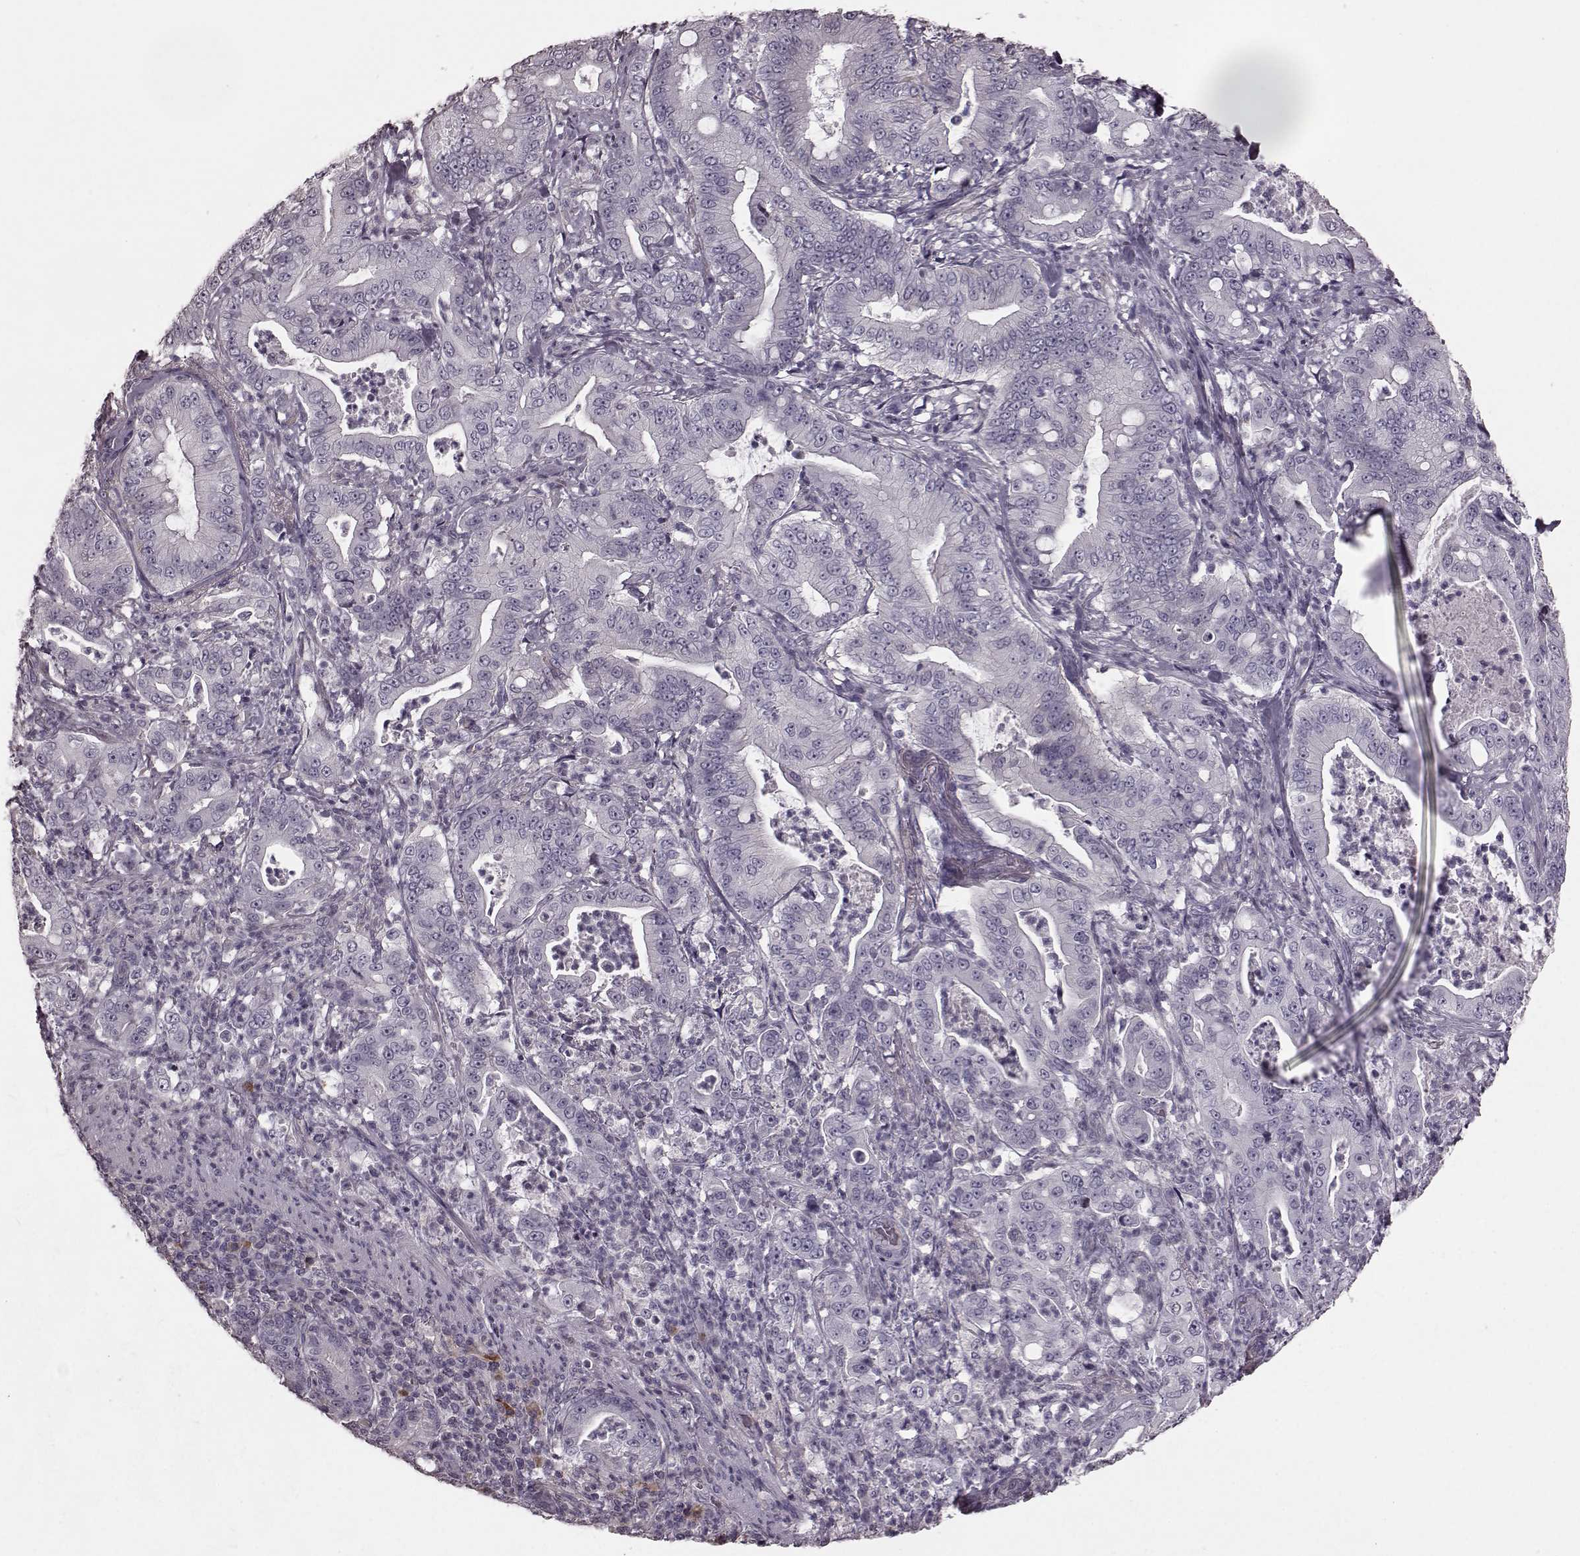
{"staining": {"intensity": "negative", "quantity": "none", "location": "none"}, "tissue": "pancreatic cancer", "cell_type": "Tumor cells", "image_type": "cancer", "snomed": [{"axis": "morphology", "description": "Adenocarcinoma, NOS"}, {"axis": "topography", "description": "Pancreas"}], "caption": "Tumor cells are negative for brown protein staining in pancreatic adenocarcinoma. Nuclei are stained in blue.", "gene": "PDCD1", "patient": {"sex": "male", "age": 71}}